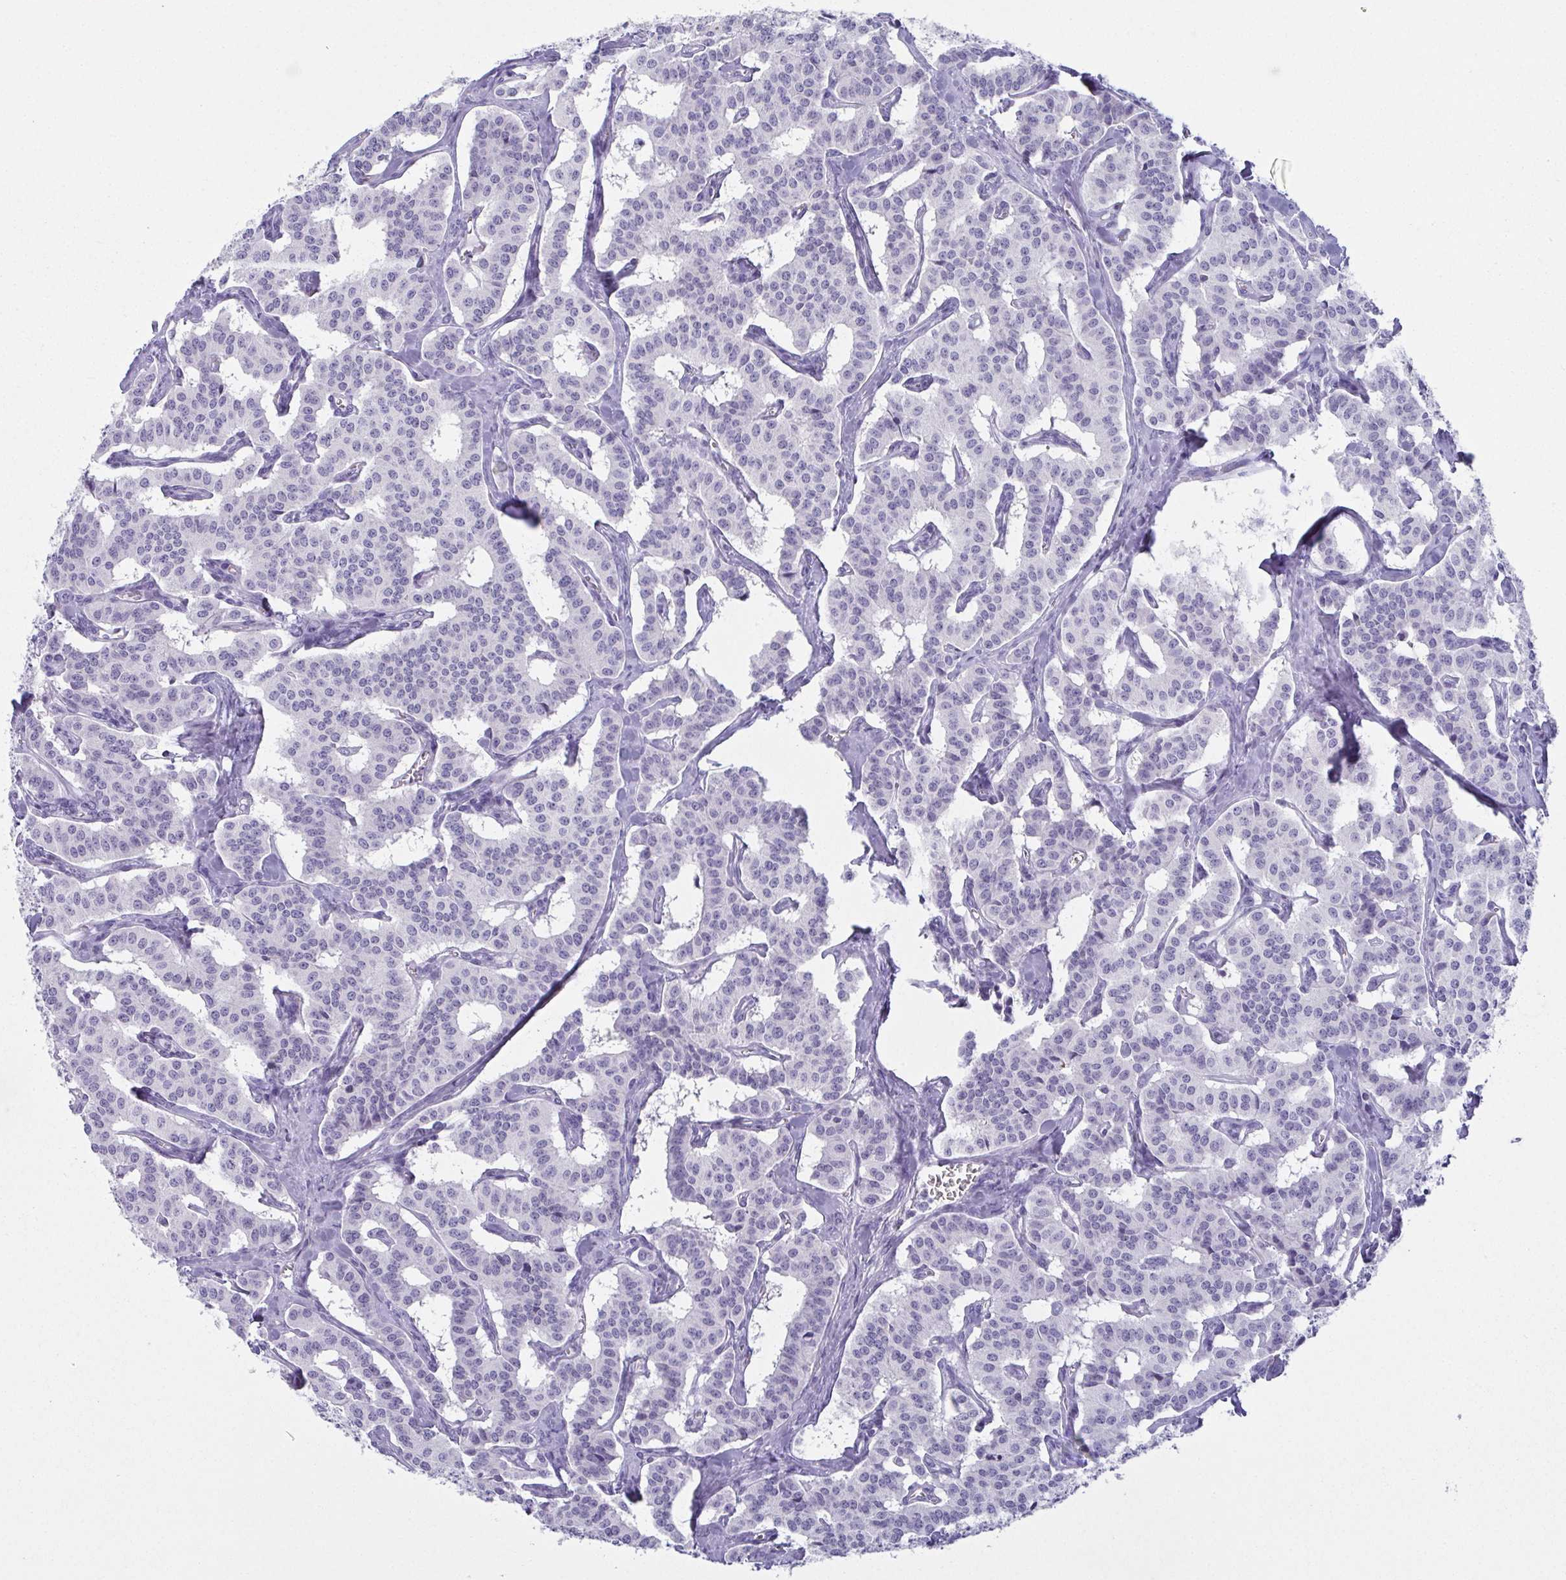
{"staining": {"intensity": "negative", "quantity": "none", "location": "none"}, "tissue": "carcinoid", "cell_type": "Tumor cells", "image_type": "cancer", "snomed": [{"axis": "morphology", "description": "Carcinoid, malignant, NOS"}, {"axis": "topography", "description": "Lung"}], "caption": "DAB immunohistochemical staining of human carcinoid (malignant) shows no significant staining in tumor cells.", "gene": "SLC36A2", "patient": {"sex": "female", "age": 46}}